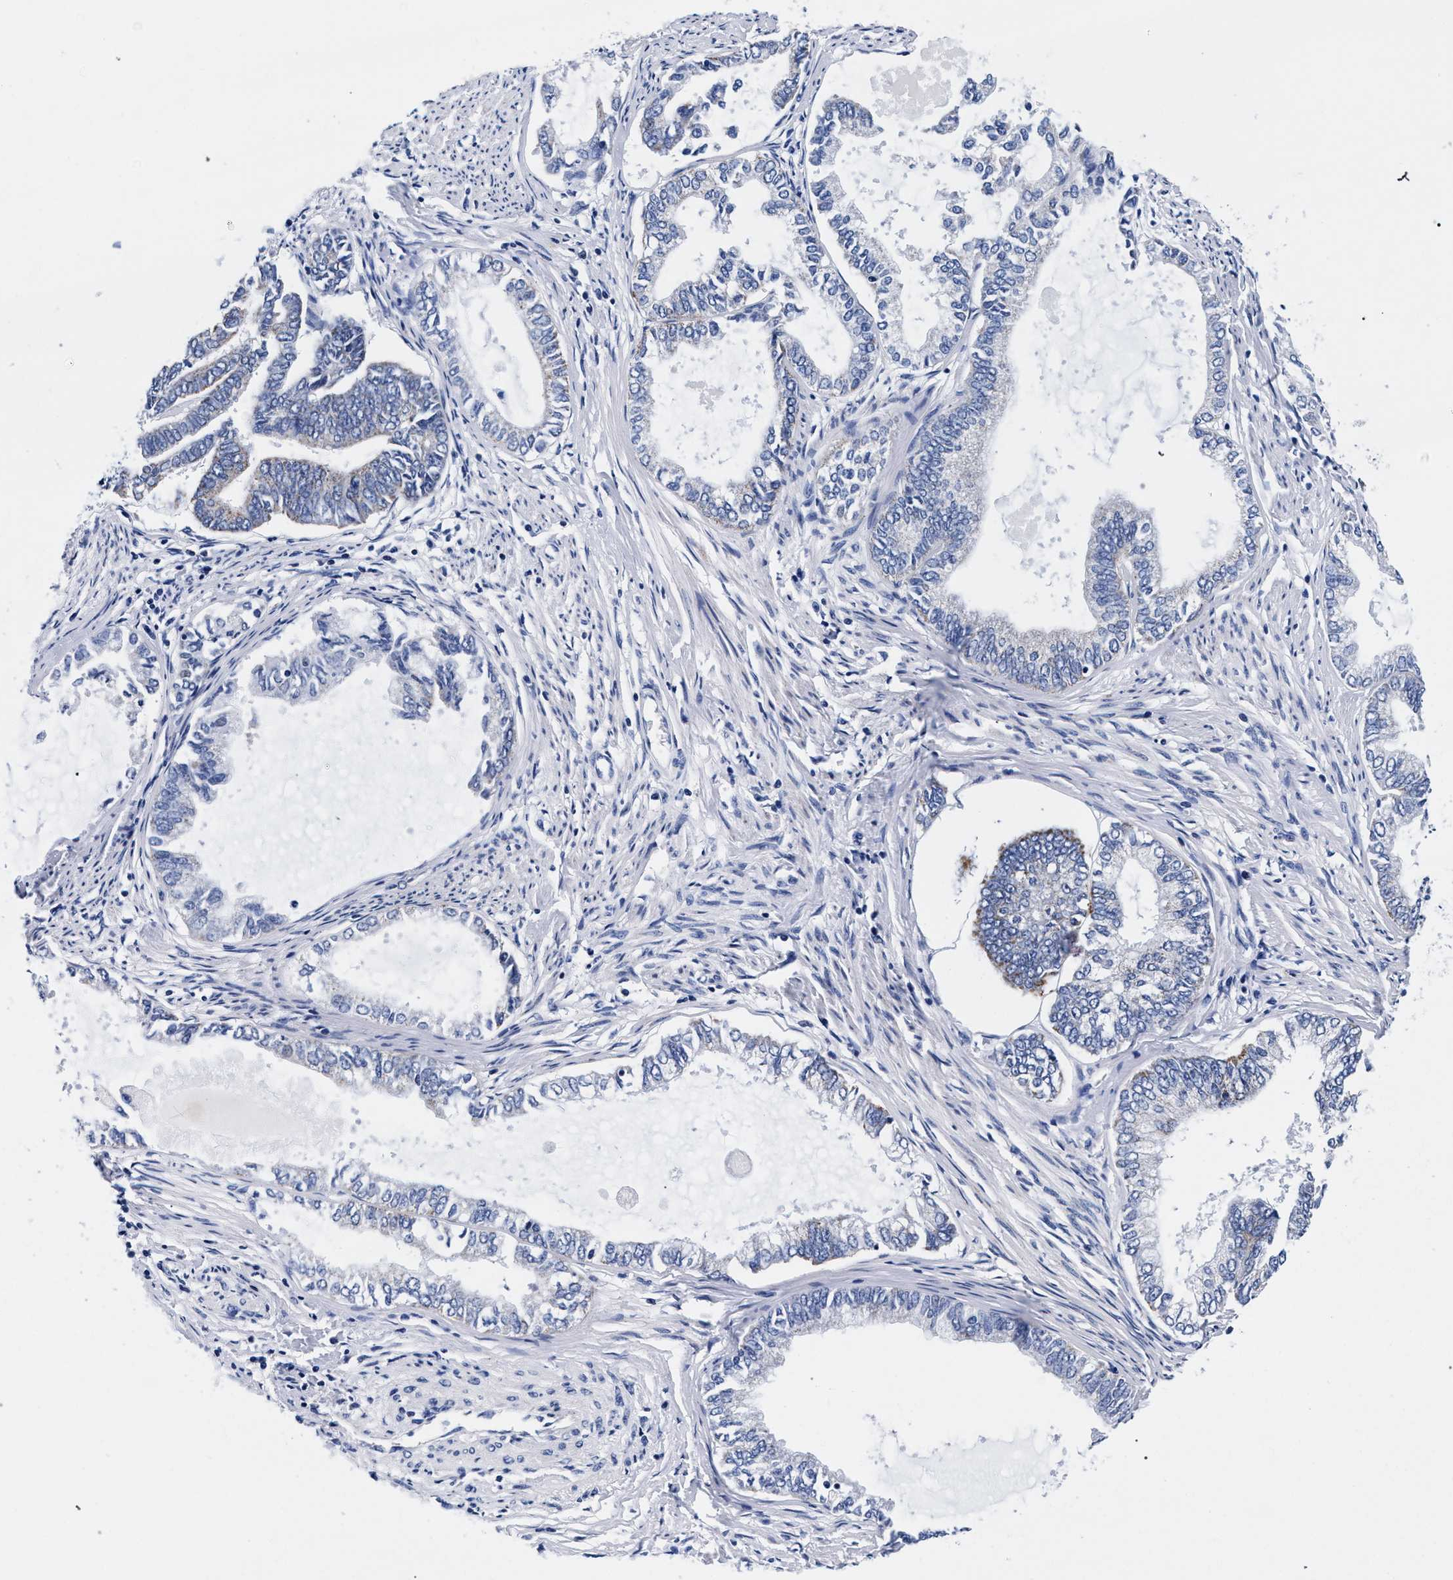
{"staining": {"intensity": "weak", "quantity": "<25%", "location": "cytoplasmic/membranous"}, "tissue": "endometrial cancer", "cell_type": "Tumor cells", "image_type": "cancer", "snomed": [{"axis": "morphology", "description": "Adenocarcinoma, NOS"}, {"axis": "topography", "description": "Endometrium"}], "caption": "Immunohistochemistry (IHC) image of human endometrial adenocarcinoma stained for a protein (brown), which reveals no positivity in tumor cells.", "gene": "RAB3B", "patient": {"sex": "female", "age": 86}}